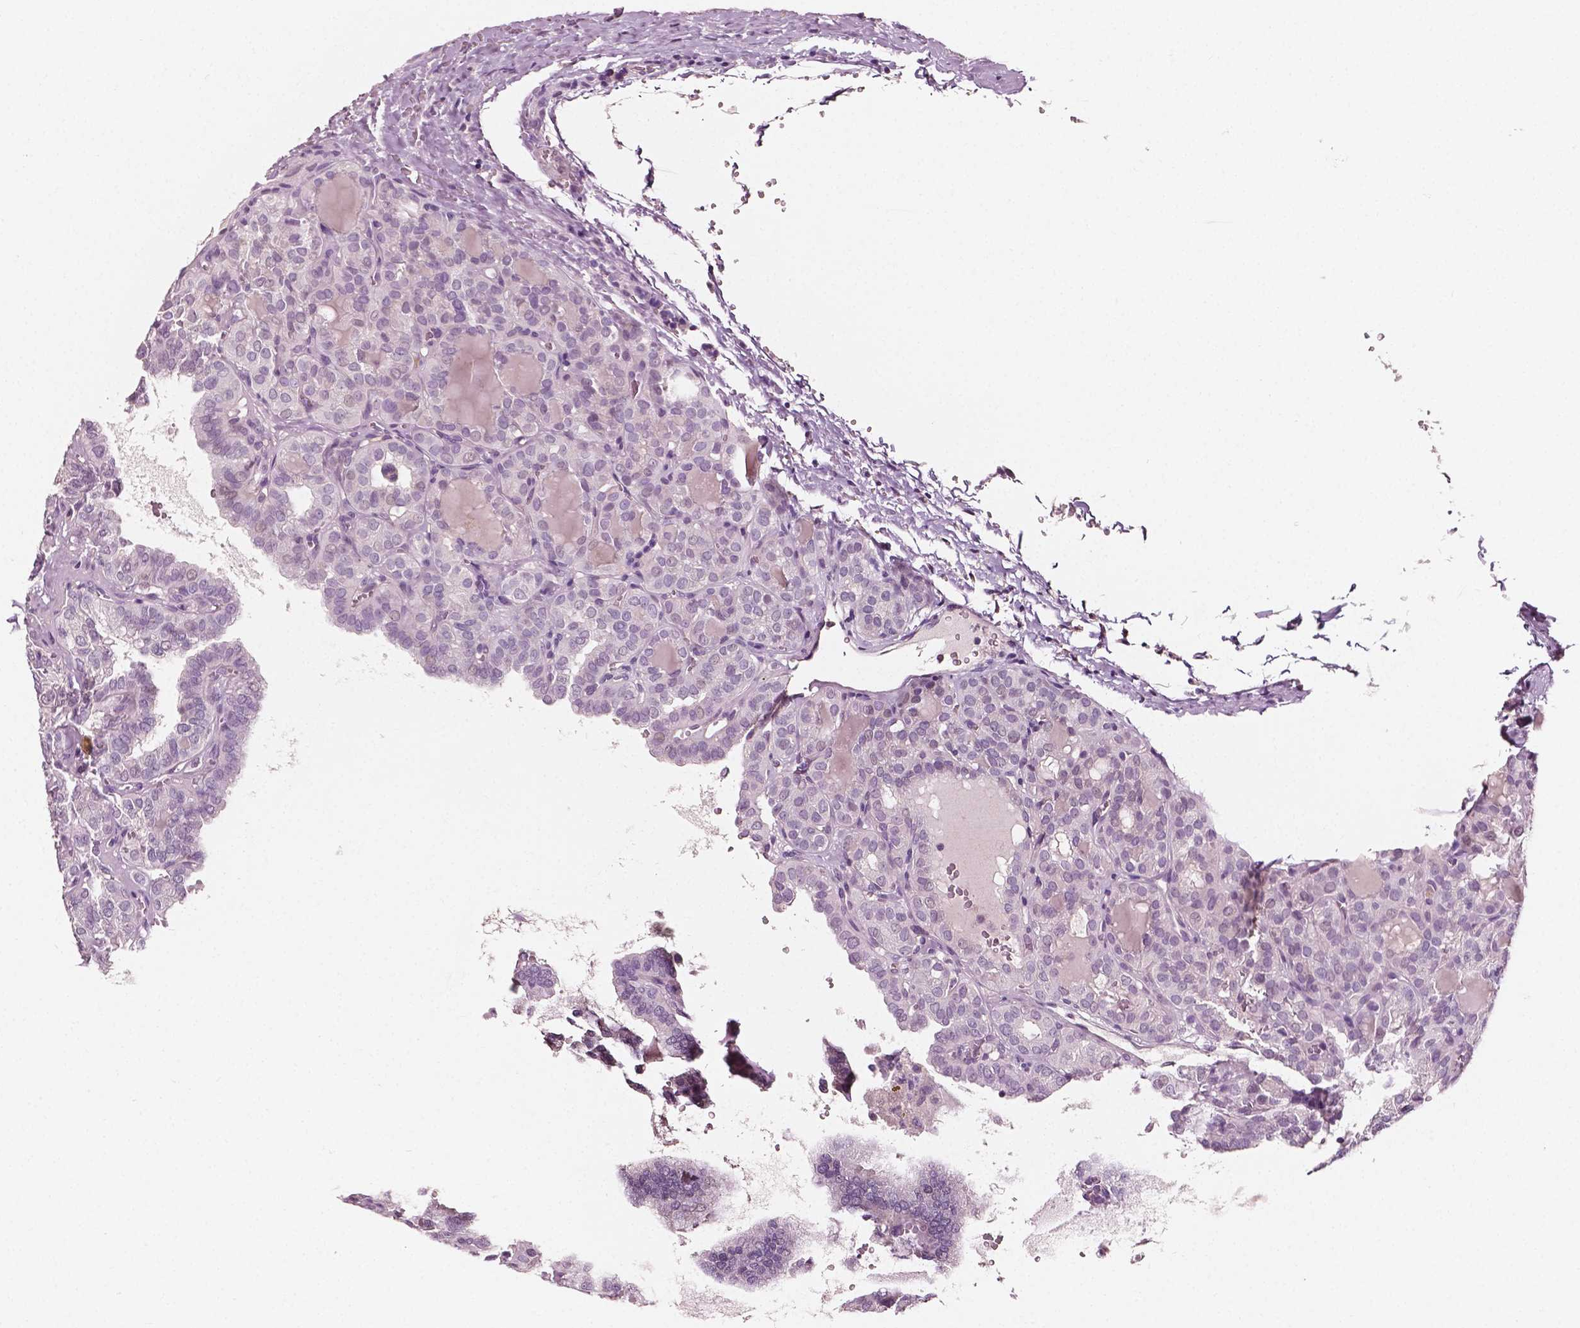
{"staining": {"intensity": "negative", "quantity": "none", "location": "none"}, "tissue": "thyroid cancer", "cell_type": "Tumor cells", "image_type": "cancer", "snomed": [{"axis": "morphology", "description": "Papillary adenocarcinoma, NOS"}, {"axis": "topography", "description": "Thyroid gland"}], "caption": "Tumor cells show no significant staining in papillary adenocarcinoma (thyroid).", "gene": "PLA2R1", "patient": {"sex": "female", "age": 41}}